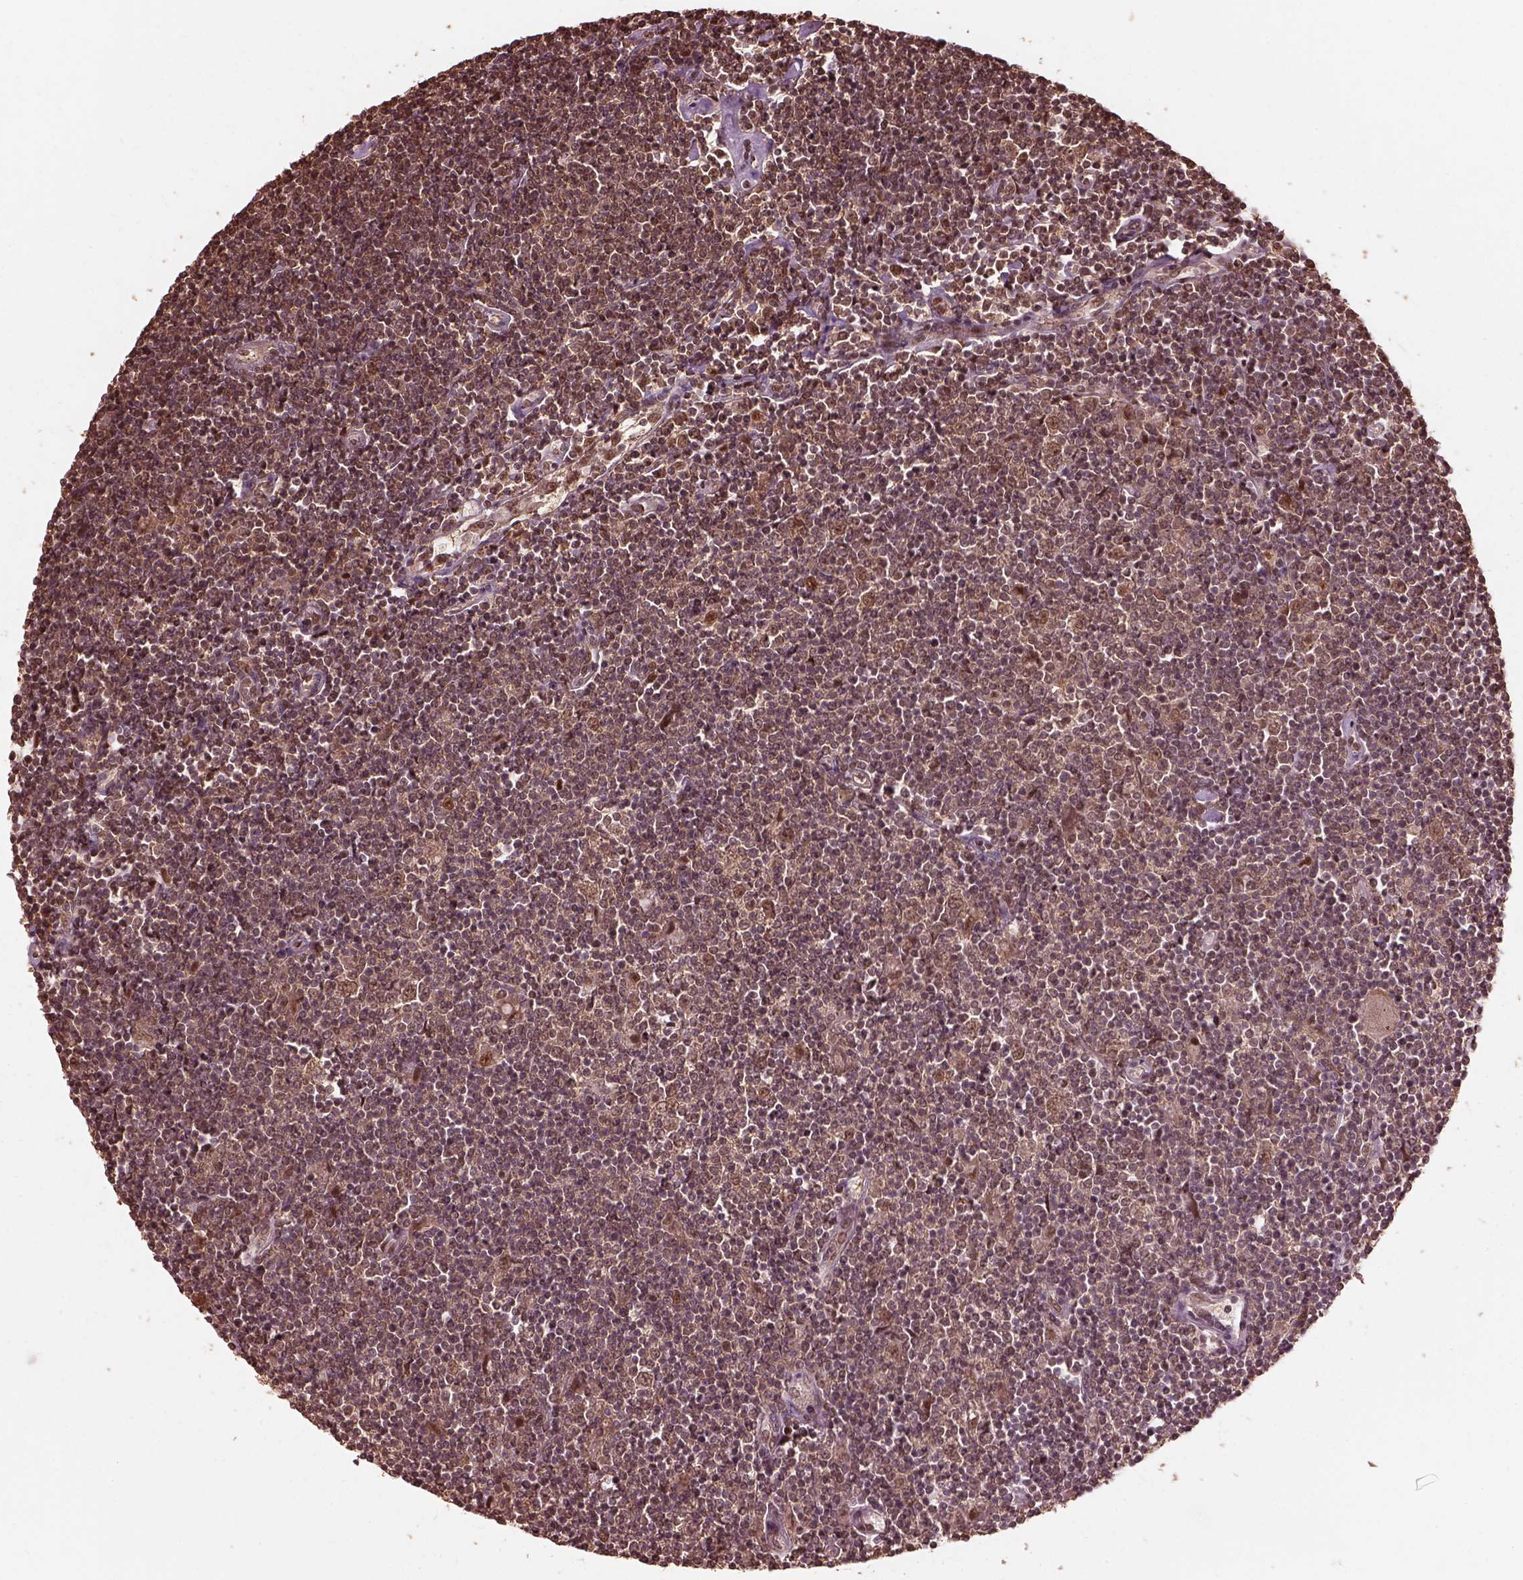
{"staining": {"intensity": "moderate", "quantity": ">75%", "location": "cytoplasmic/membranous"}, "tissue": "lymphoma", "cell_type": "Tumor cells", "image_type": "cancer", "snomed": [{"axis": "morphology", "description": "Hodgkin's disease, NOS"}, {"axis": "topography", "description": "Lymph node"}], "caption": "High-magnification brightfield microscopy of Hodgkin's disease stained with DAB (brown) and counterstained with hematoxylin (blue). tumor cells exhibit moderate cytoplasmic/membranous staining is seen in about>75% of cells.", "gene": "PSMC5", "patient": {"sex": "male", "age": 40}}